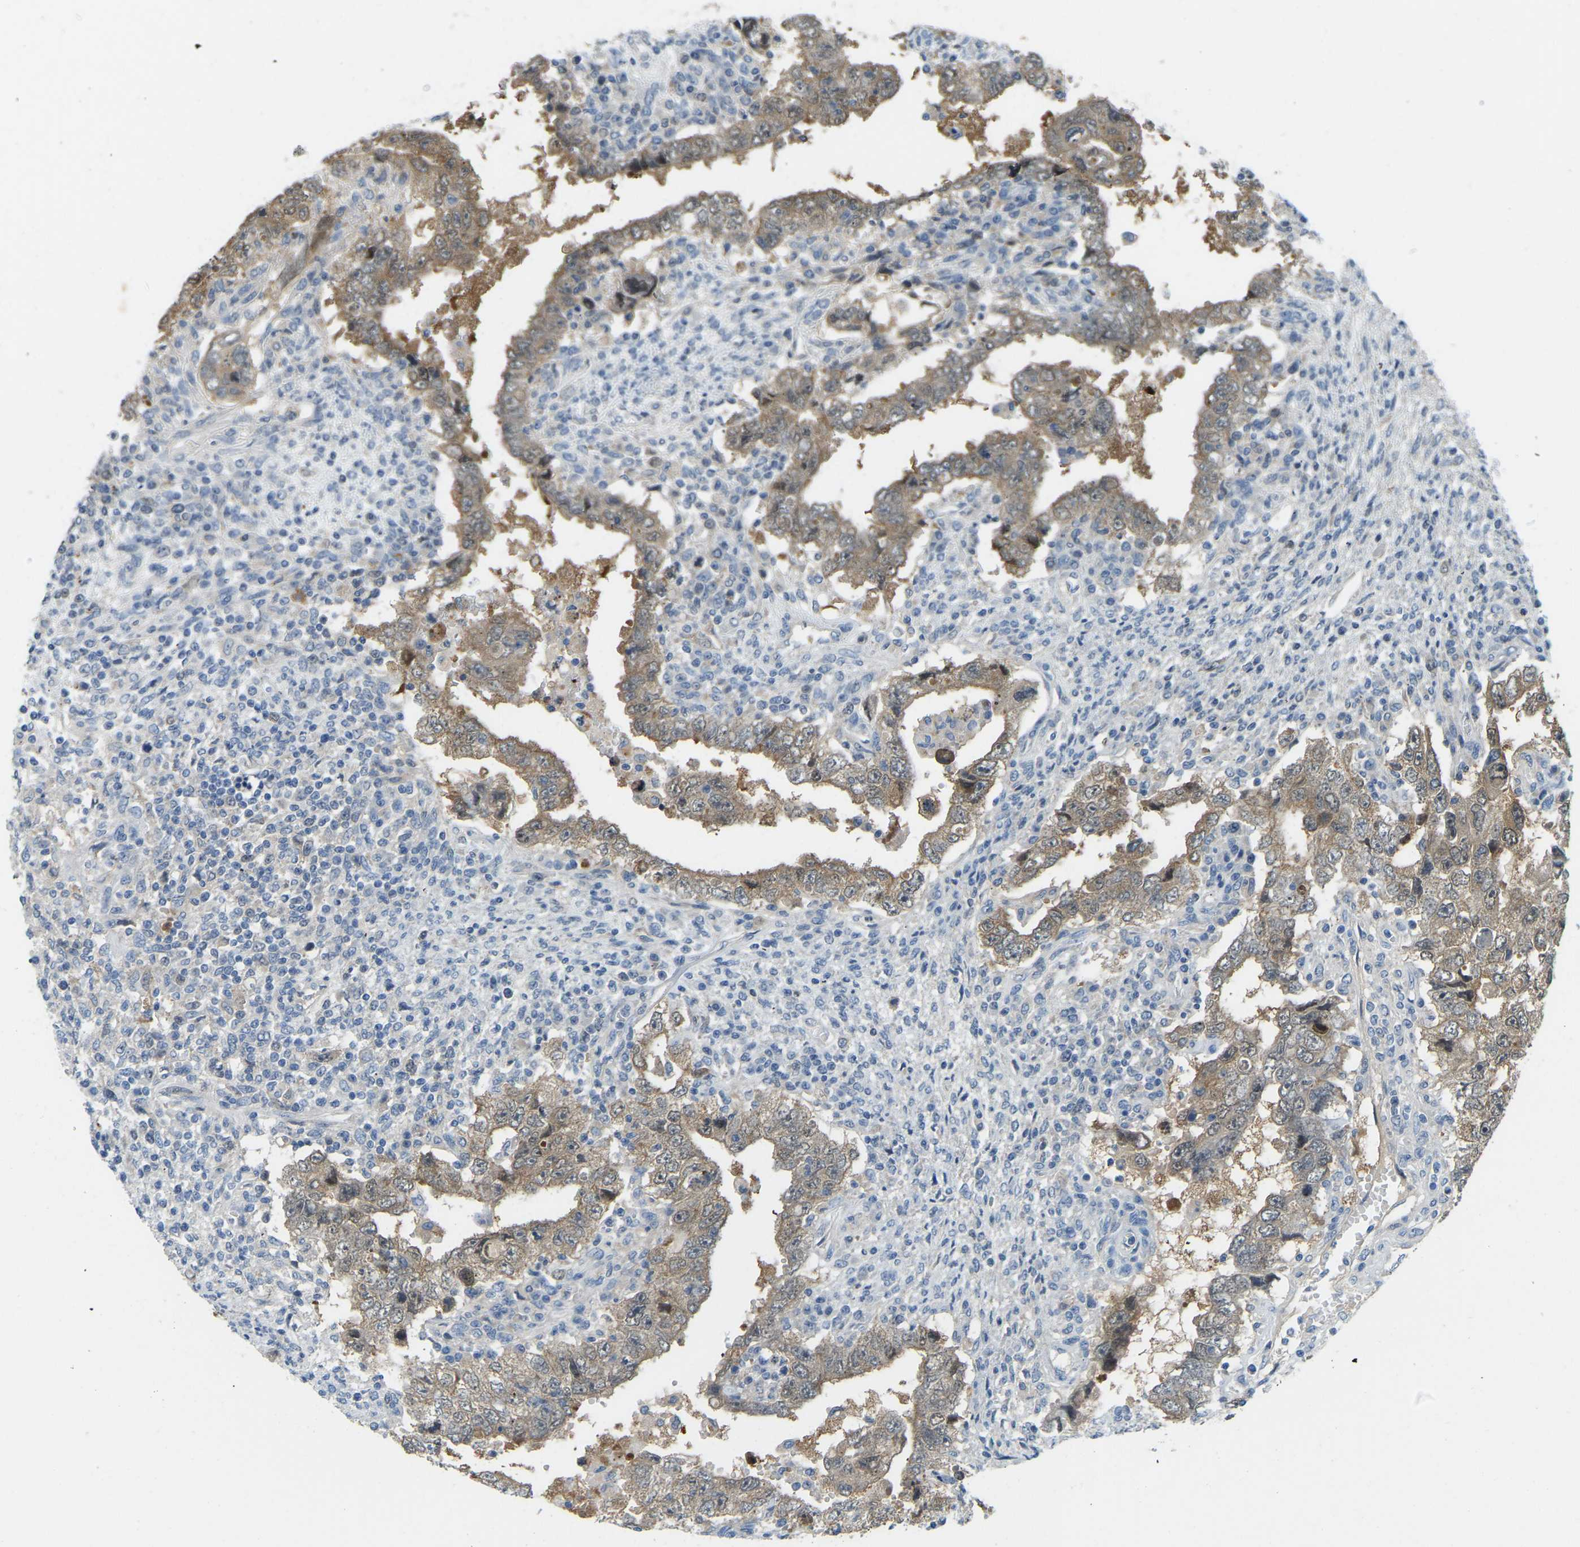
{"staining": {"intensity": "moderate", "quantity": ">75%", "location": "cytoplasmic/membranous"}, "tissue": "testis cancer", "cell_type": "Tumor cells", "image_type": "cancer", "snomed": [{"axis": "morphology", "description": "Carcinoma, Embryonal, NOS"}, {"axis": "topography", "description": "Testis"}], "caption": "Human testis cancer (embryonal carcinoma) stained with a protein marker displays moderate staining in tumor cells.", "gene": "NME8", "patient": {"sex": "male", "age": 26}}